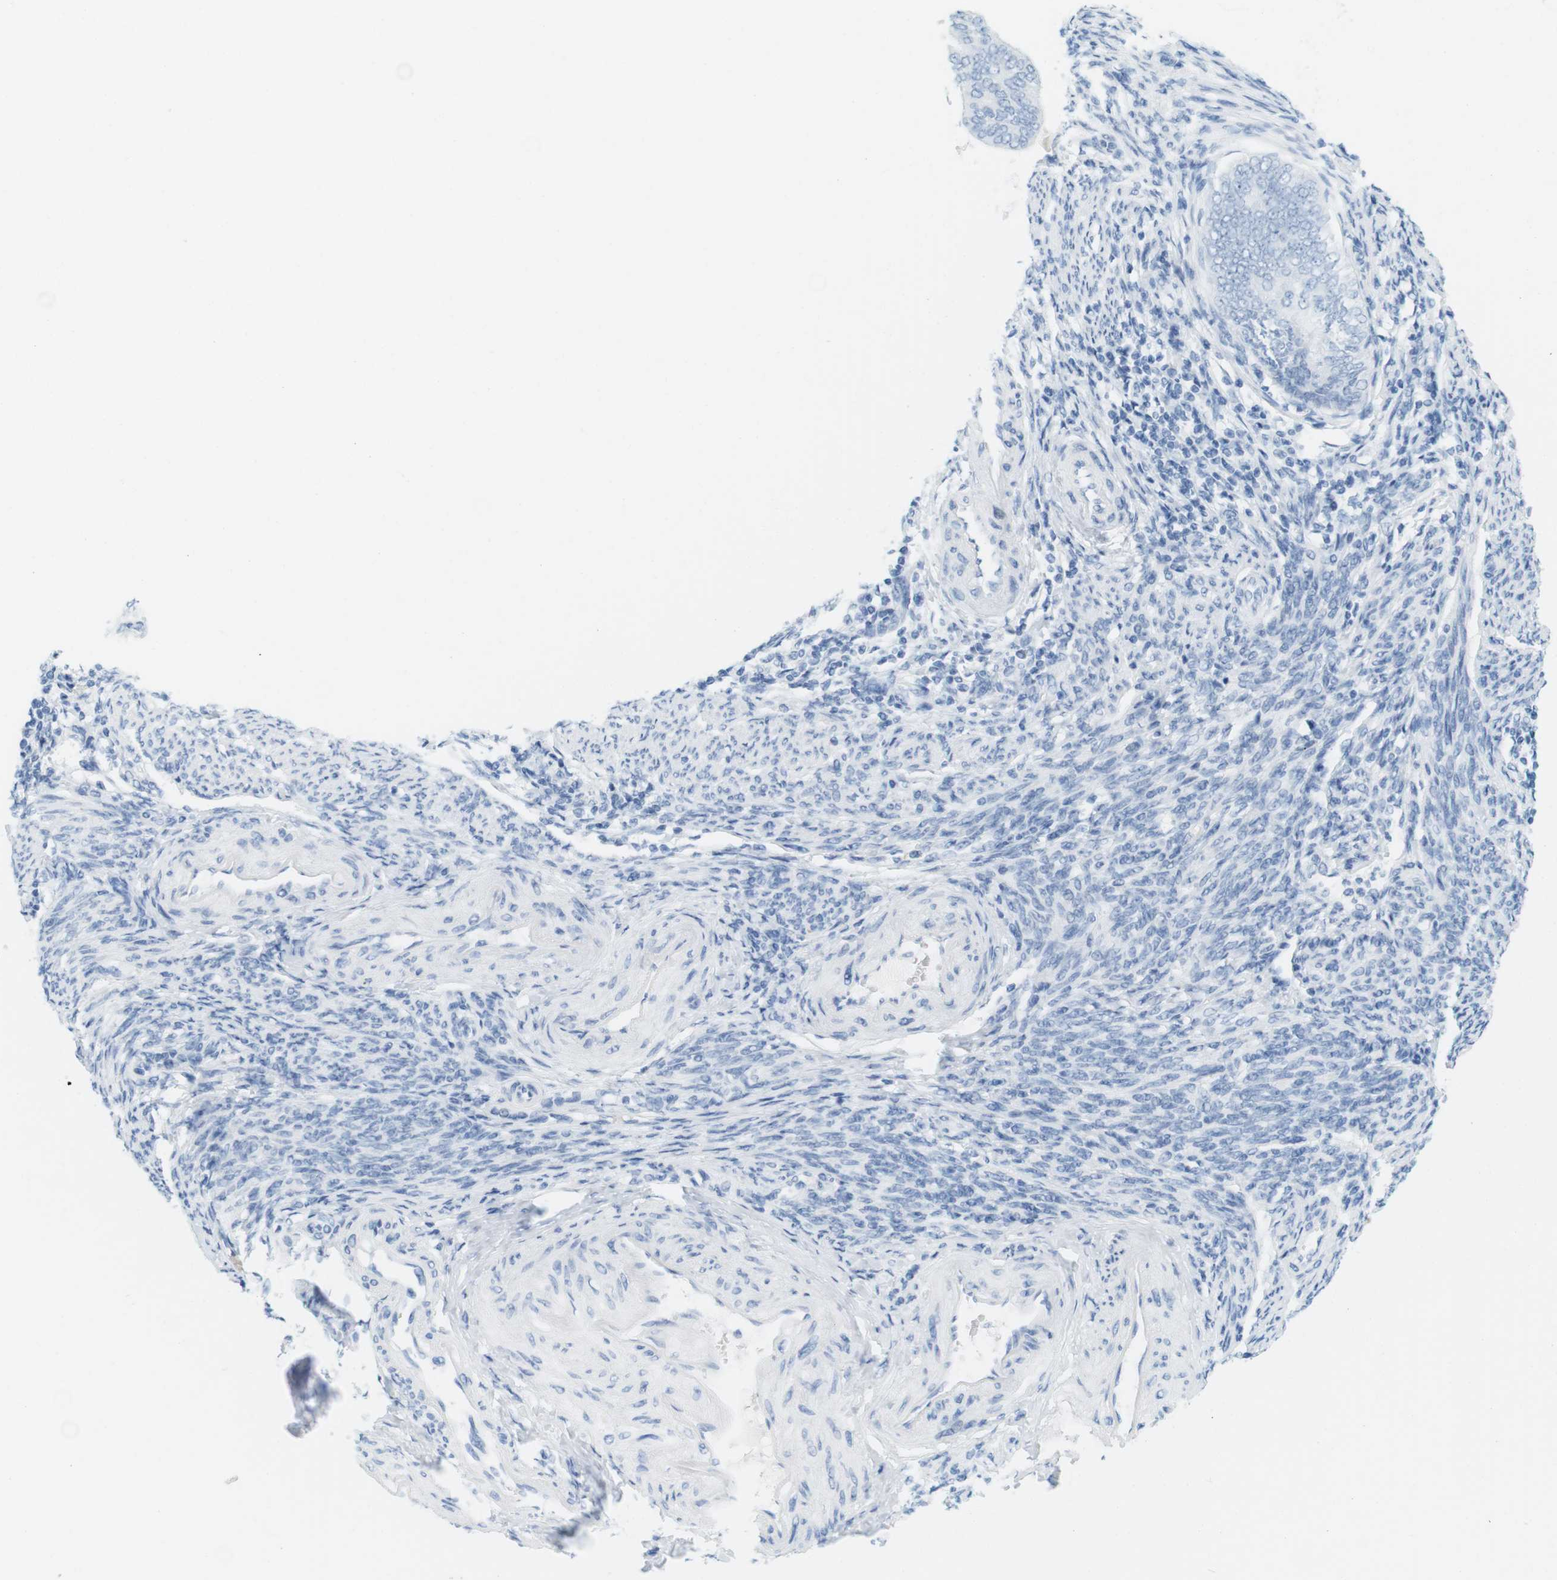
{"staining": {"intensity": "negative", "quantity": "none", "location": "none"}, "tissue": "endometrial cancer", "cell_type": "Tumor cells", "image_type": "cancer", "snomed": [{"axis": "morphology", "description": "Adenocarcinoma, NOS"}, {"axis": "topography", "description": "Endometrium"}], "caption": "An immunohistochemistry (IHC) photomicrograph of adenocarcinoma (endometrial) is shown. There is no staining in tumor cells of adenocarcinoma (endometrial).", "gene": "TNNT2", "patient": {"sex": "female", "age": 58}}